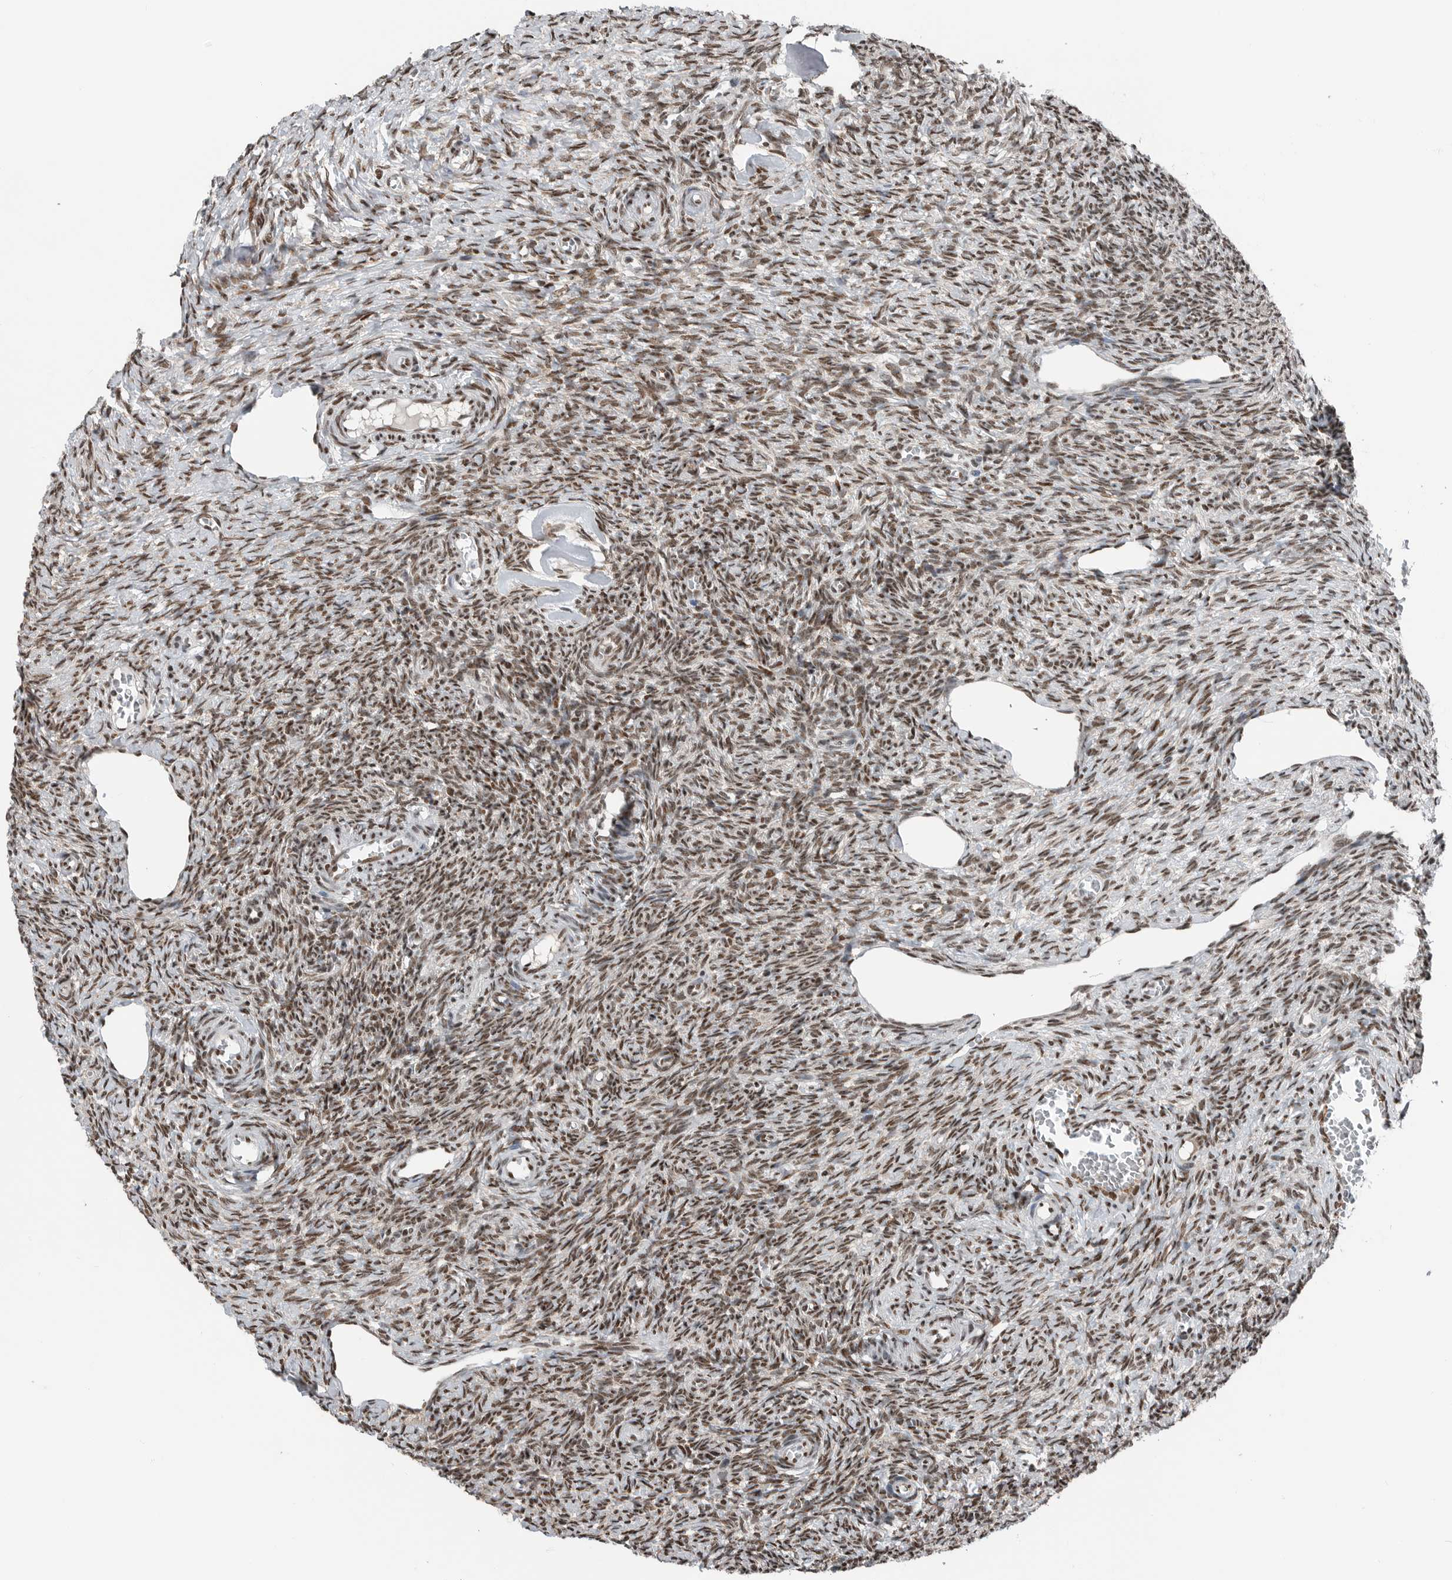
{"staining": {"intensity": "moderate", "quantity": ">75%", "location": "nuclear"}, "tissue": "ovary", "cell_type": "Ovarian stroma cells", "image_type": "normal", "snomed": [{"axis": "morphology", "description": "Normal tissue, NOS"}, {"axis": "topography", "description": "Ovary"}], "caption": "This image exhibits immunohistochemistry staining of unremarkable human ovary, with medium moderate nuclear staining in approximately >75% of ovarian stroma cells.", "gene": "BLZF1", "patient": {"sex": "female", "age": 27}}